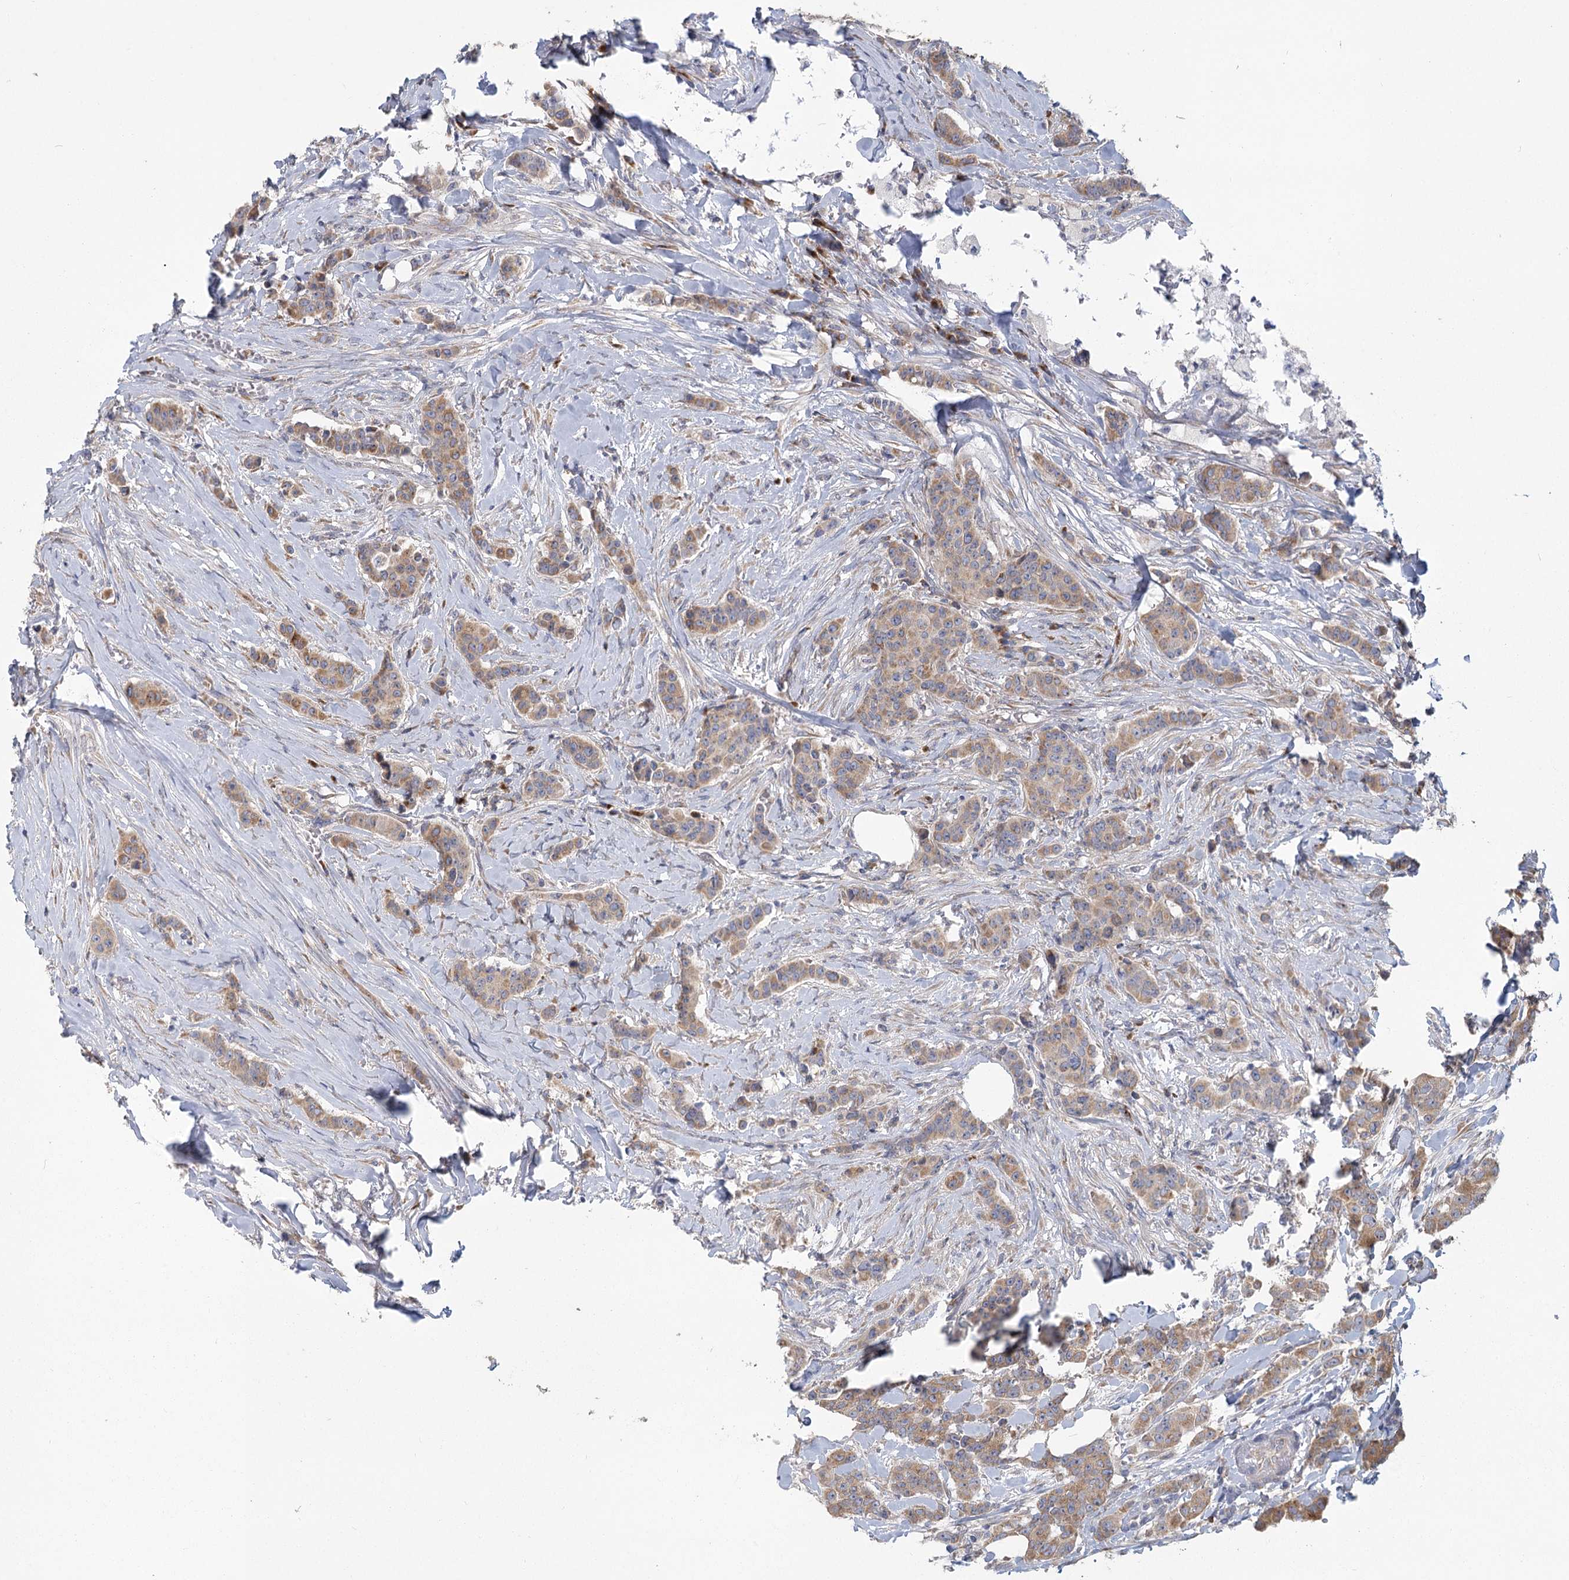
{"staining": {"intensity": "moderate", "quantity": ">75%", "location": "cytoplasmic/membranous"}, "tissue": "breast cancer", "cell_type": "Tumor cells", "image_type": "cancer", "snomed": [{"axis": "morphology", "description": "Duct carcinoma"}, {"axis": "topography", "description": "Breast"}], "caption": "Protein expression analysis of breast cancer demonstrates moderate cytoplasmic/membranous staining in about >75% of tumor cells.", "gene": "CNTLN", "patient": {"sex": "female", "age": 40}}